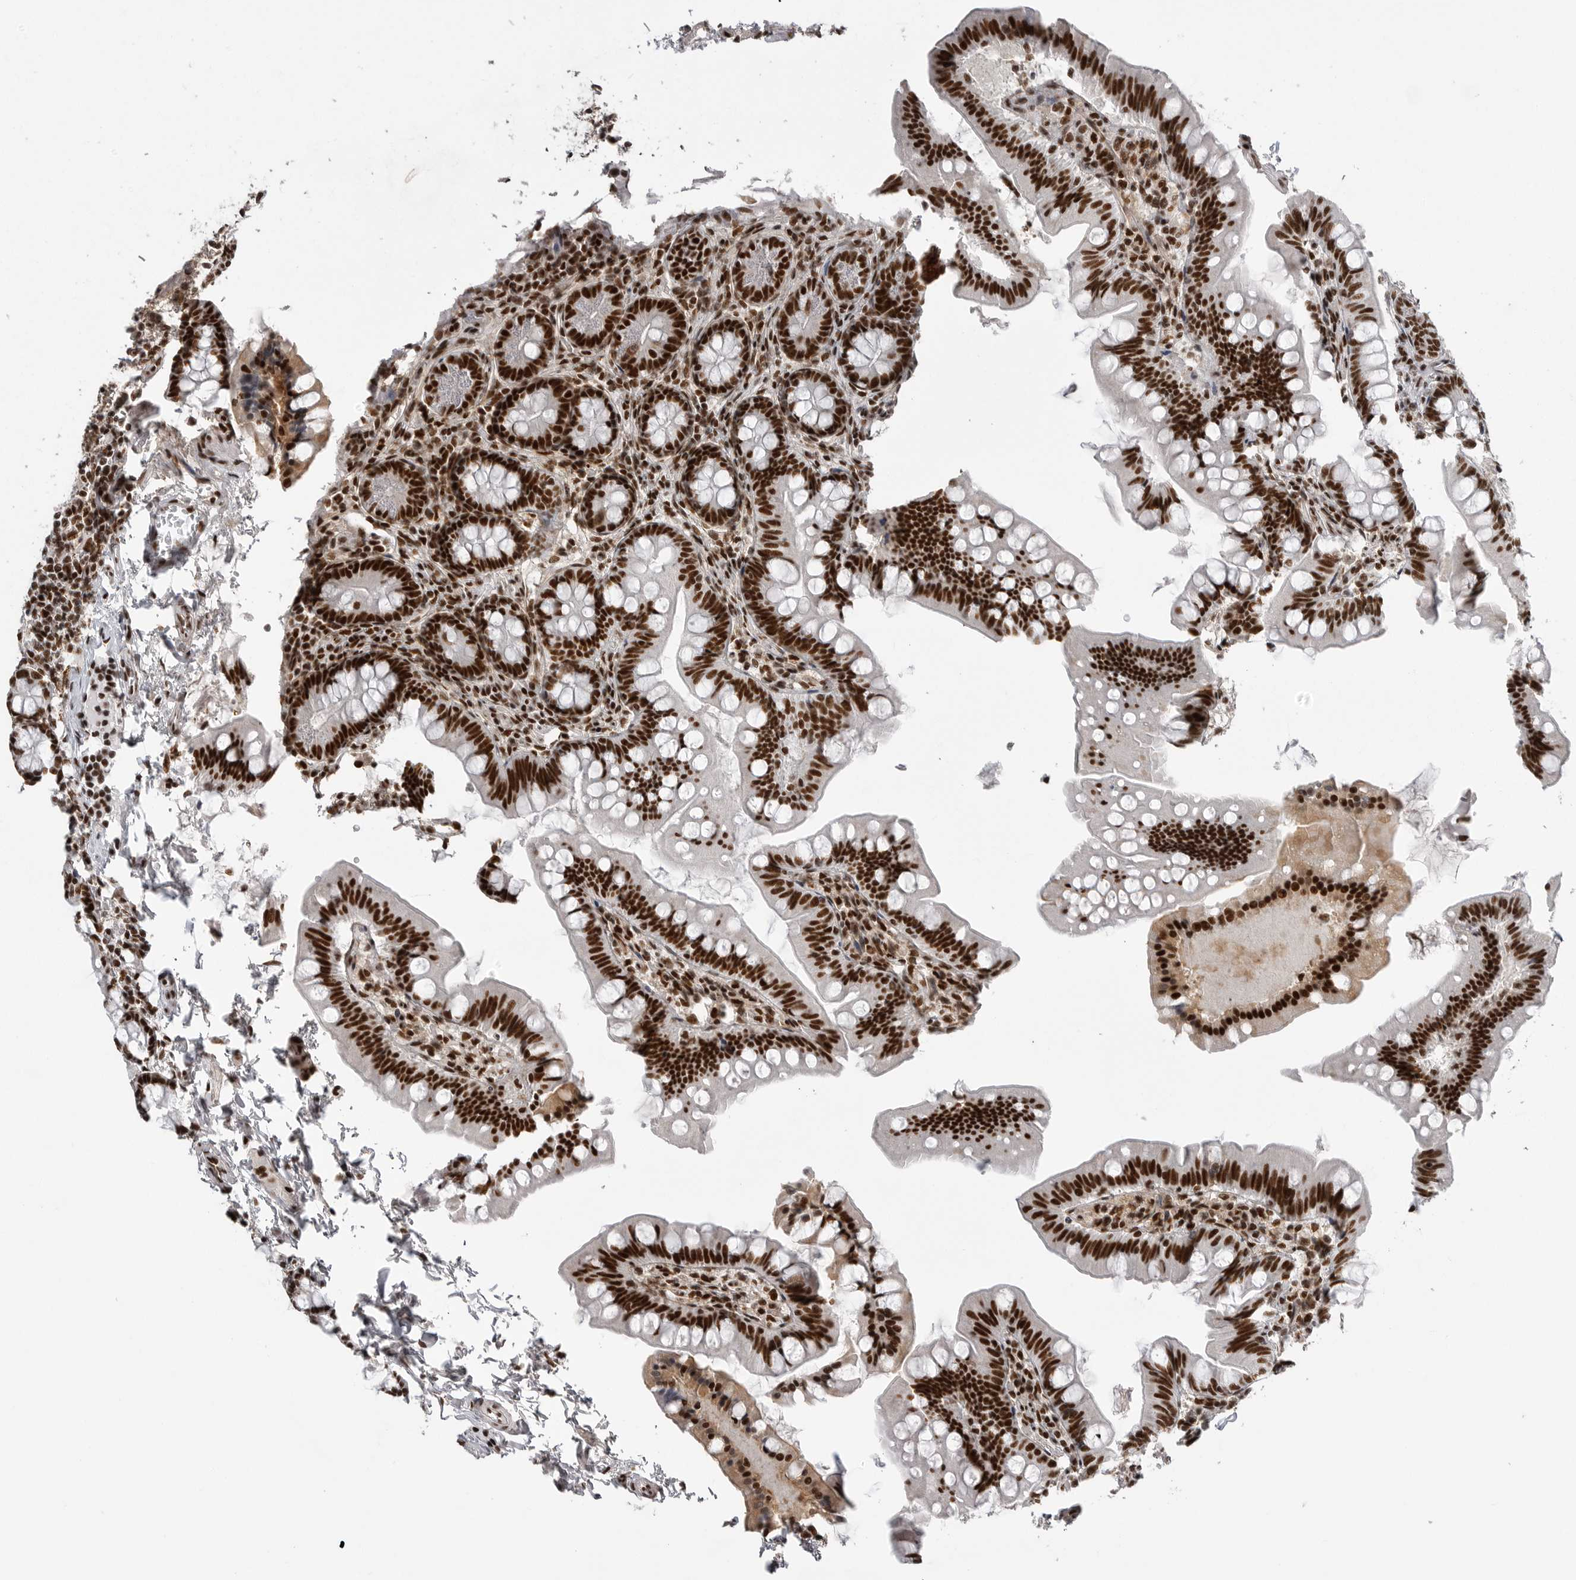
{"staining": {"intensity": "strong", "quantity": ">75%", "location": "nuclear"}, "tissue": "small intestine", "cell_type": "Glandular cells", "image_type": "normal", "snomed": [{"axis": "morphology", "description": "Normal tissue, NOS"}, {"axis": "topography", "description": "Small intestine"}], "caption": "Immunohistochemical staining of normal human small intestine exhibits high levels of strong nuclear expression in about >75% of glandular cells. The staining was performed using DAB, with brown indicating positive protein expression. Nuclei are stained blue with hematoxylin.", "gene": "PPP1R8", "patient": {"sex": "male", "age": 7}}